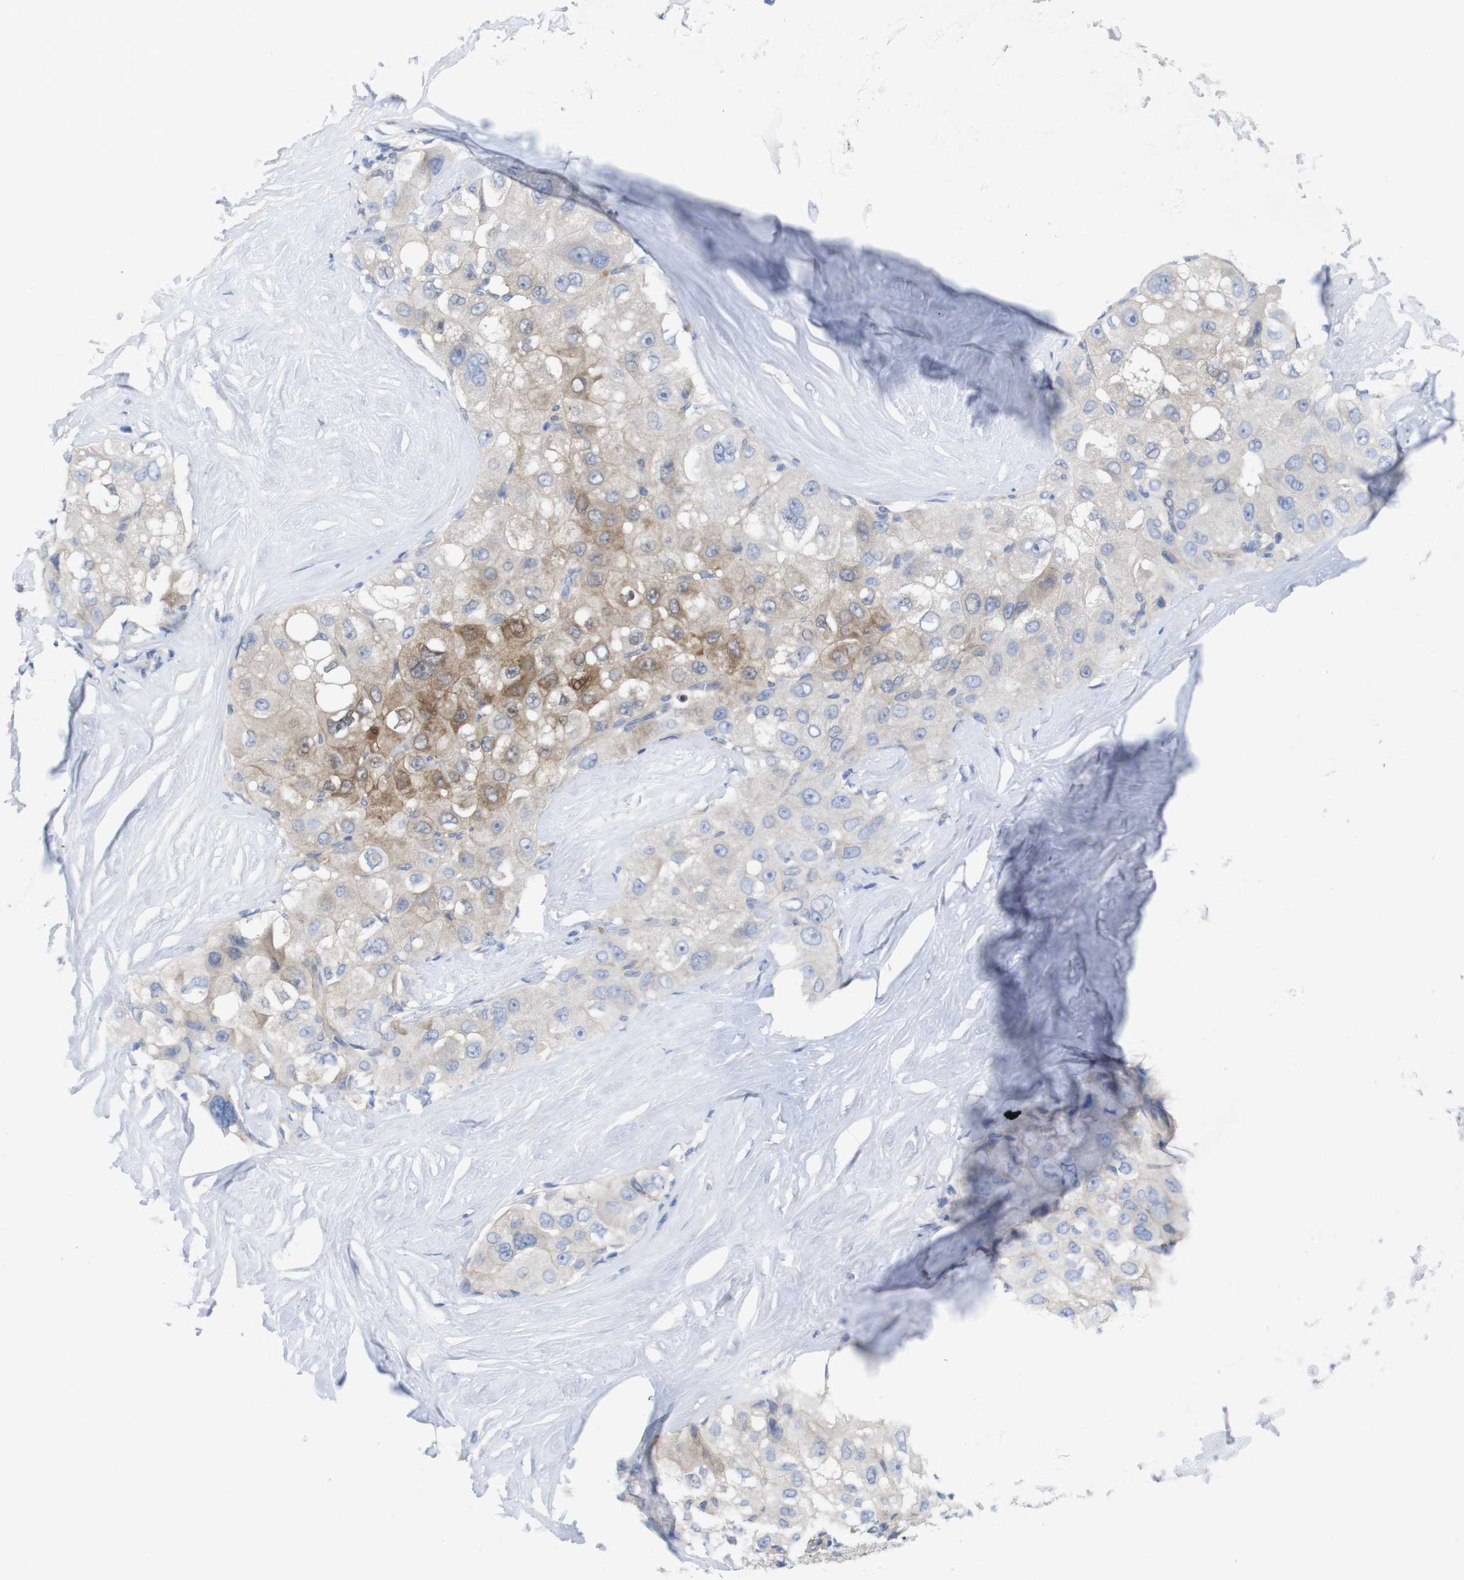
{"staining": {"intensity": "moderate", "quantity": "<25%", "location": "cytoplasmic/membranous"}, "tissue": "liver cancer", "cell_type": "Tumor cells", "image_type": "cancer", "snomed": [{"axis": "morphology", "description": "Carcinoma, Hepatocellular, NOS"}, {"axis": "topography", "description": "Liver"}], "caption": "Immunohistochemical staining of human liver hepatocellular carcinoma demonstrates low levels of moderate cytoplasmic/membranous protein staining in approximately <25% of tumor cells.", "gene": "KIDINS220", "patient": {"sex": "male", "age": 80}}